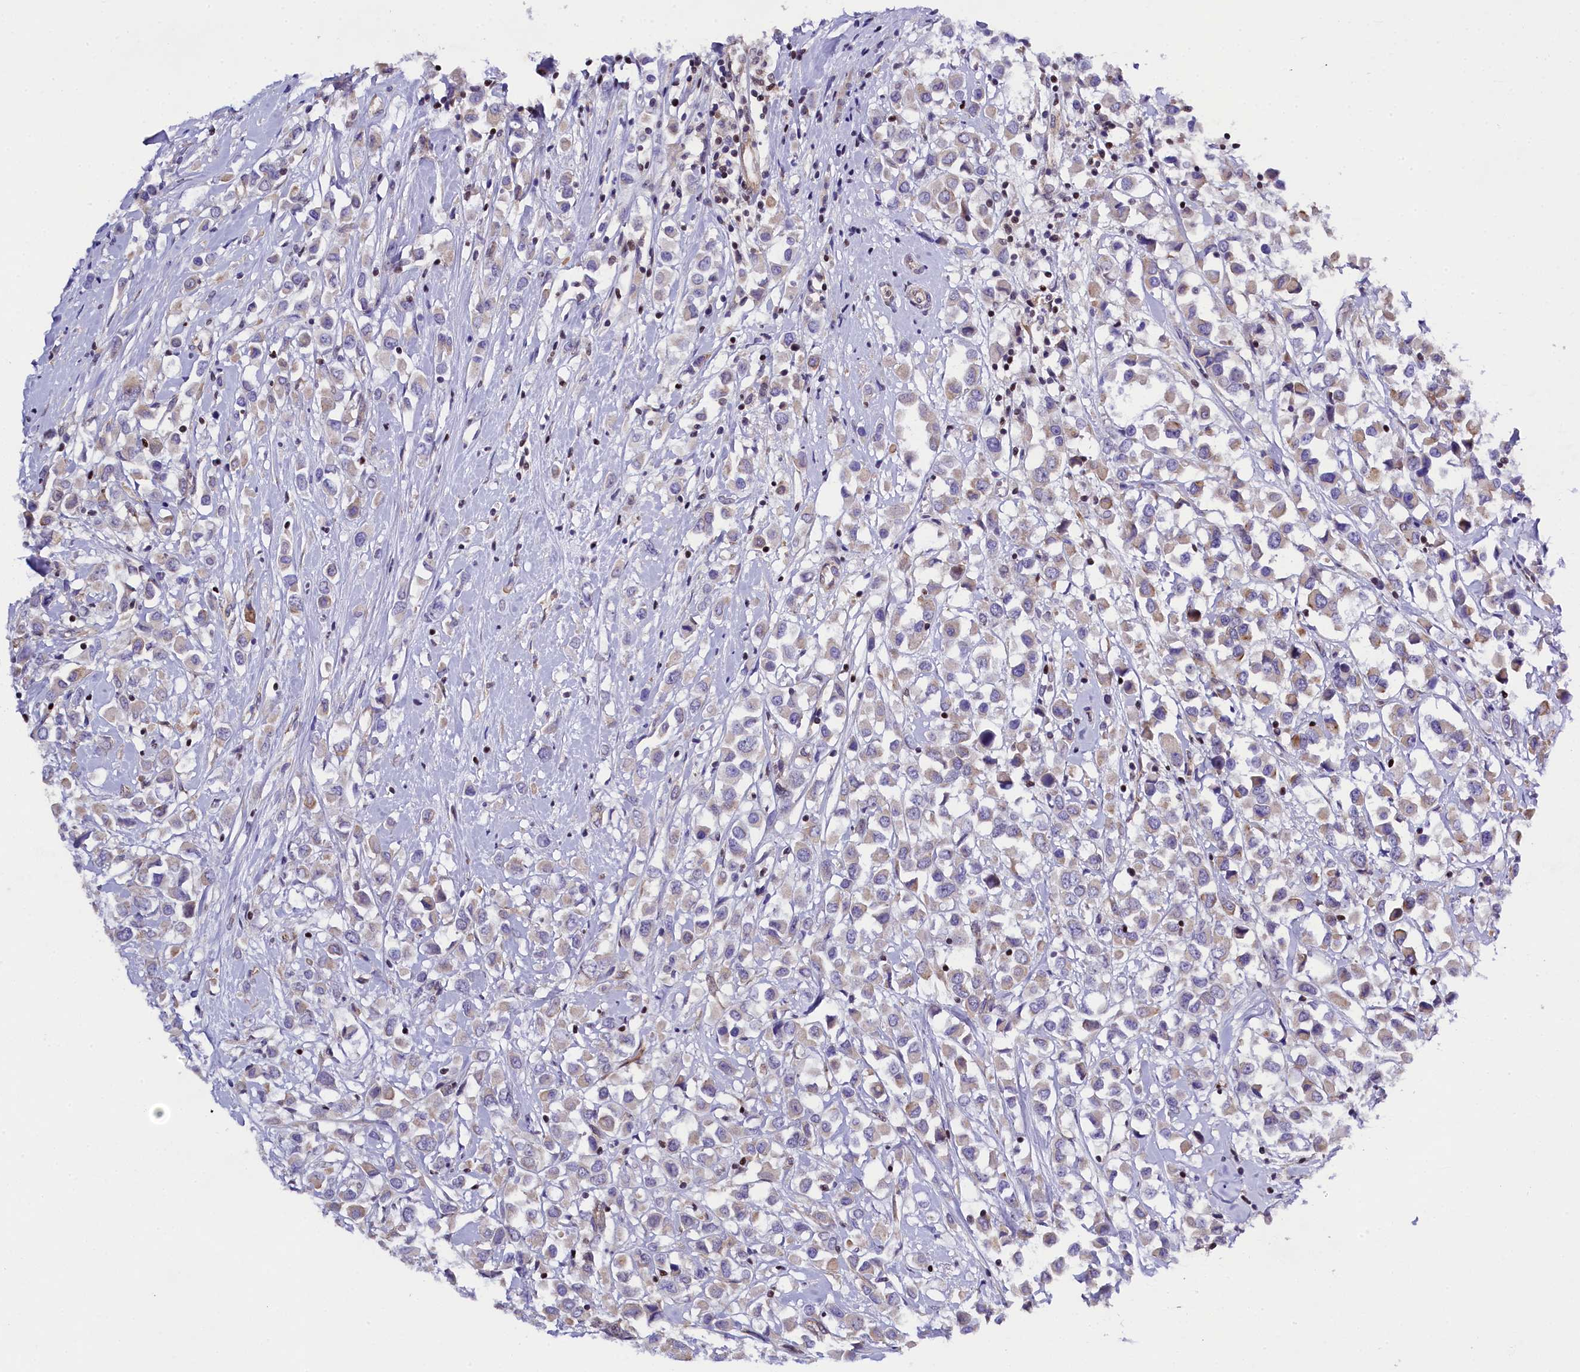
{"staining": {"intensity": "weak", "quantity": "25%-75%", "location": "cytoplasmic/membranous"}, "tissue": "breast cancer", "cell_type": "Tumor cells", "image_type": "cancer", "snomed": [{"axis": "morphology", "description": "Duct carcinoma"}, {"axis": "topography", "description": "Breast"}], "caption": "Invasive ductal carcinoma (breast) stained with immunohistochemistry (IHC) reveals weak cytoplasmic/membranous staining in about 25%-75% of tumor cells.", "gene": "SP4", "patient": {"sex": "female", "age": 87}}